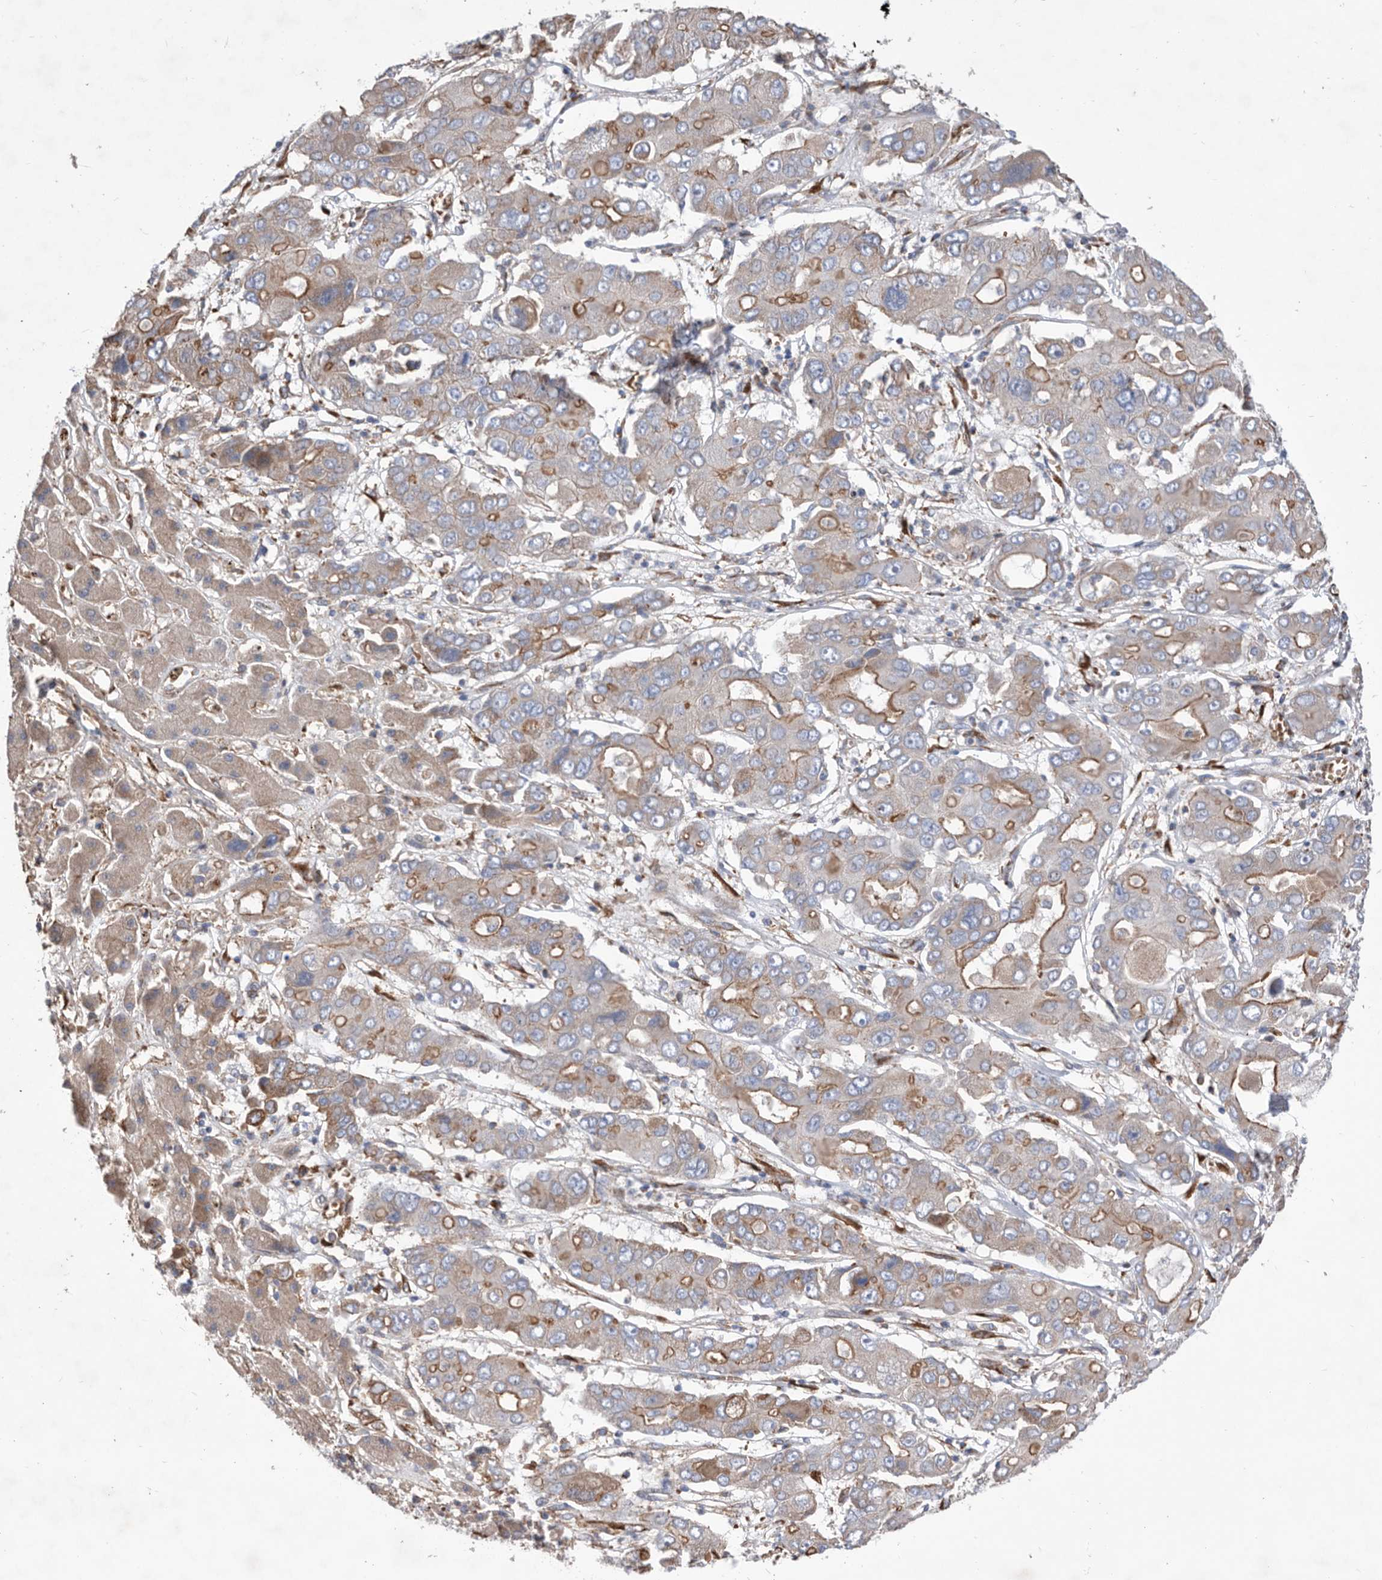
{"staining": {"intensity": "moderate", "quantity": "<25%", "location": "cytoplasmic/membranous"}, "tissue": "liver cancer", "cell_type": "Tumor cells", "image_type": "cancer", "snomed": [{"axis": "morphology", "description": "Cholangiocarcinoma"}, {"axis": "topography", "description": "Liver"}], "caption": "Immunohistochemistry (IHC) image of neoplastic tissue: human liver cancer (cholangiocarcinoma) stained using IHC reveals low levels of moderate protein expression localized specifically in the cytoplasmic/membranous of tumor cells, appearing as a cytoplasmic/membranous brown color.", "gene": "ATP13A3", "patient": {"sex": "male", "age": 67}}